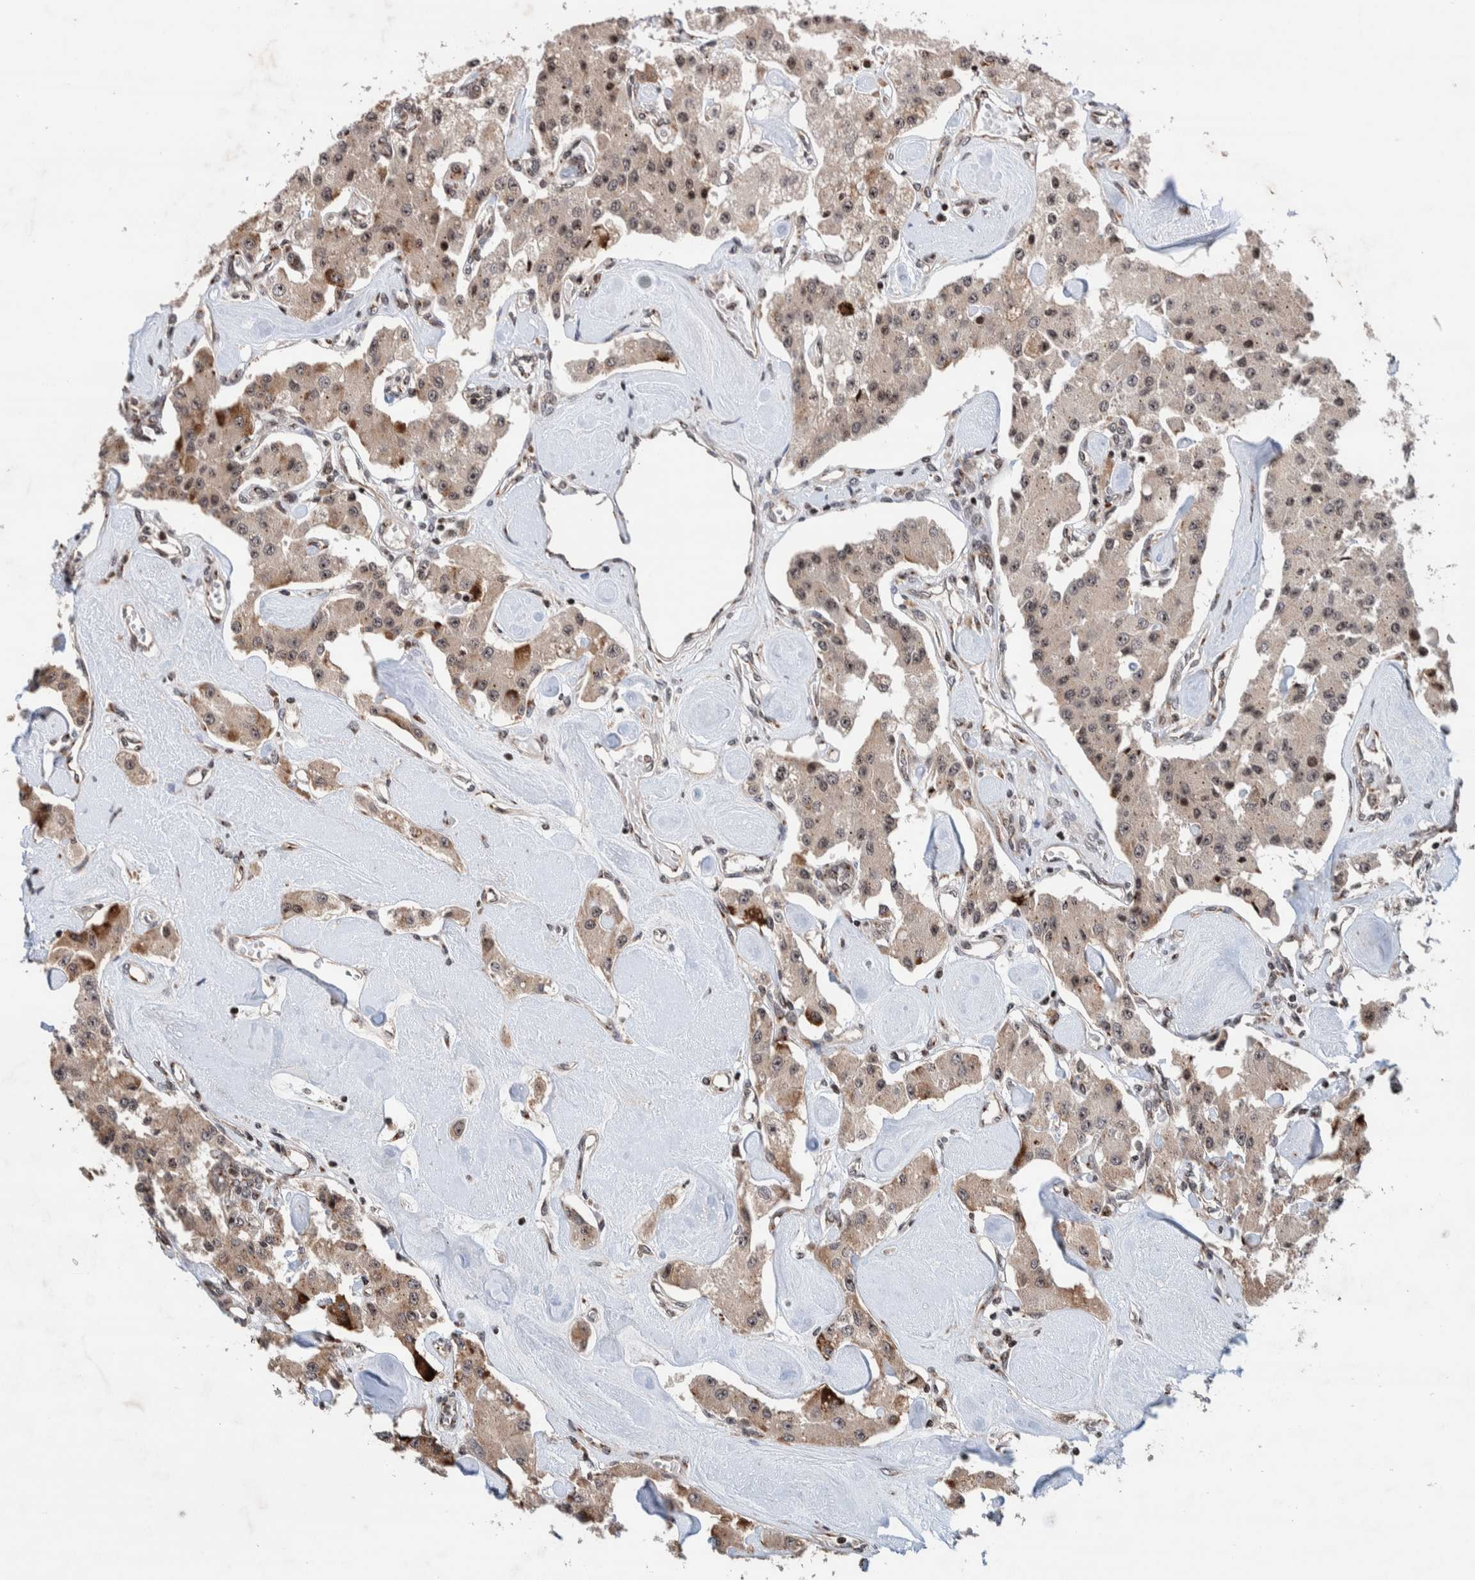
{"staining": {"intensity": "weak", "quantity": ">75%", "location": "cytoplasmic/membranous,nuclear"}, "tissue": "carcinoid", "cell_type": "Tumor cells", "image_type": "cancer", "snomed": [{"axis": "morphology", "description": "Carcinoid, malignant, NOS"}, {"axis": "topography", "description": "Pancreas"}], "caption": "Protein expression analysis of carcinoid reveals weak cytoplasmic/membranous and nuclear expression in about >75% of tumor cells.", "gene": "CCDC182", "patient": {"sex": "male", "age": 41}}